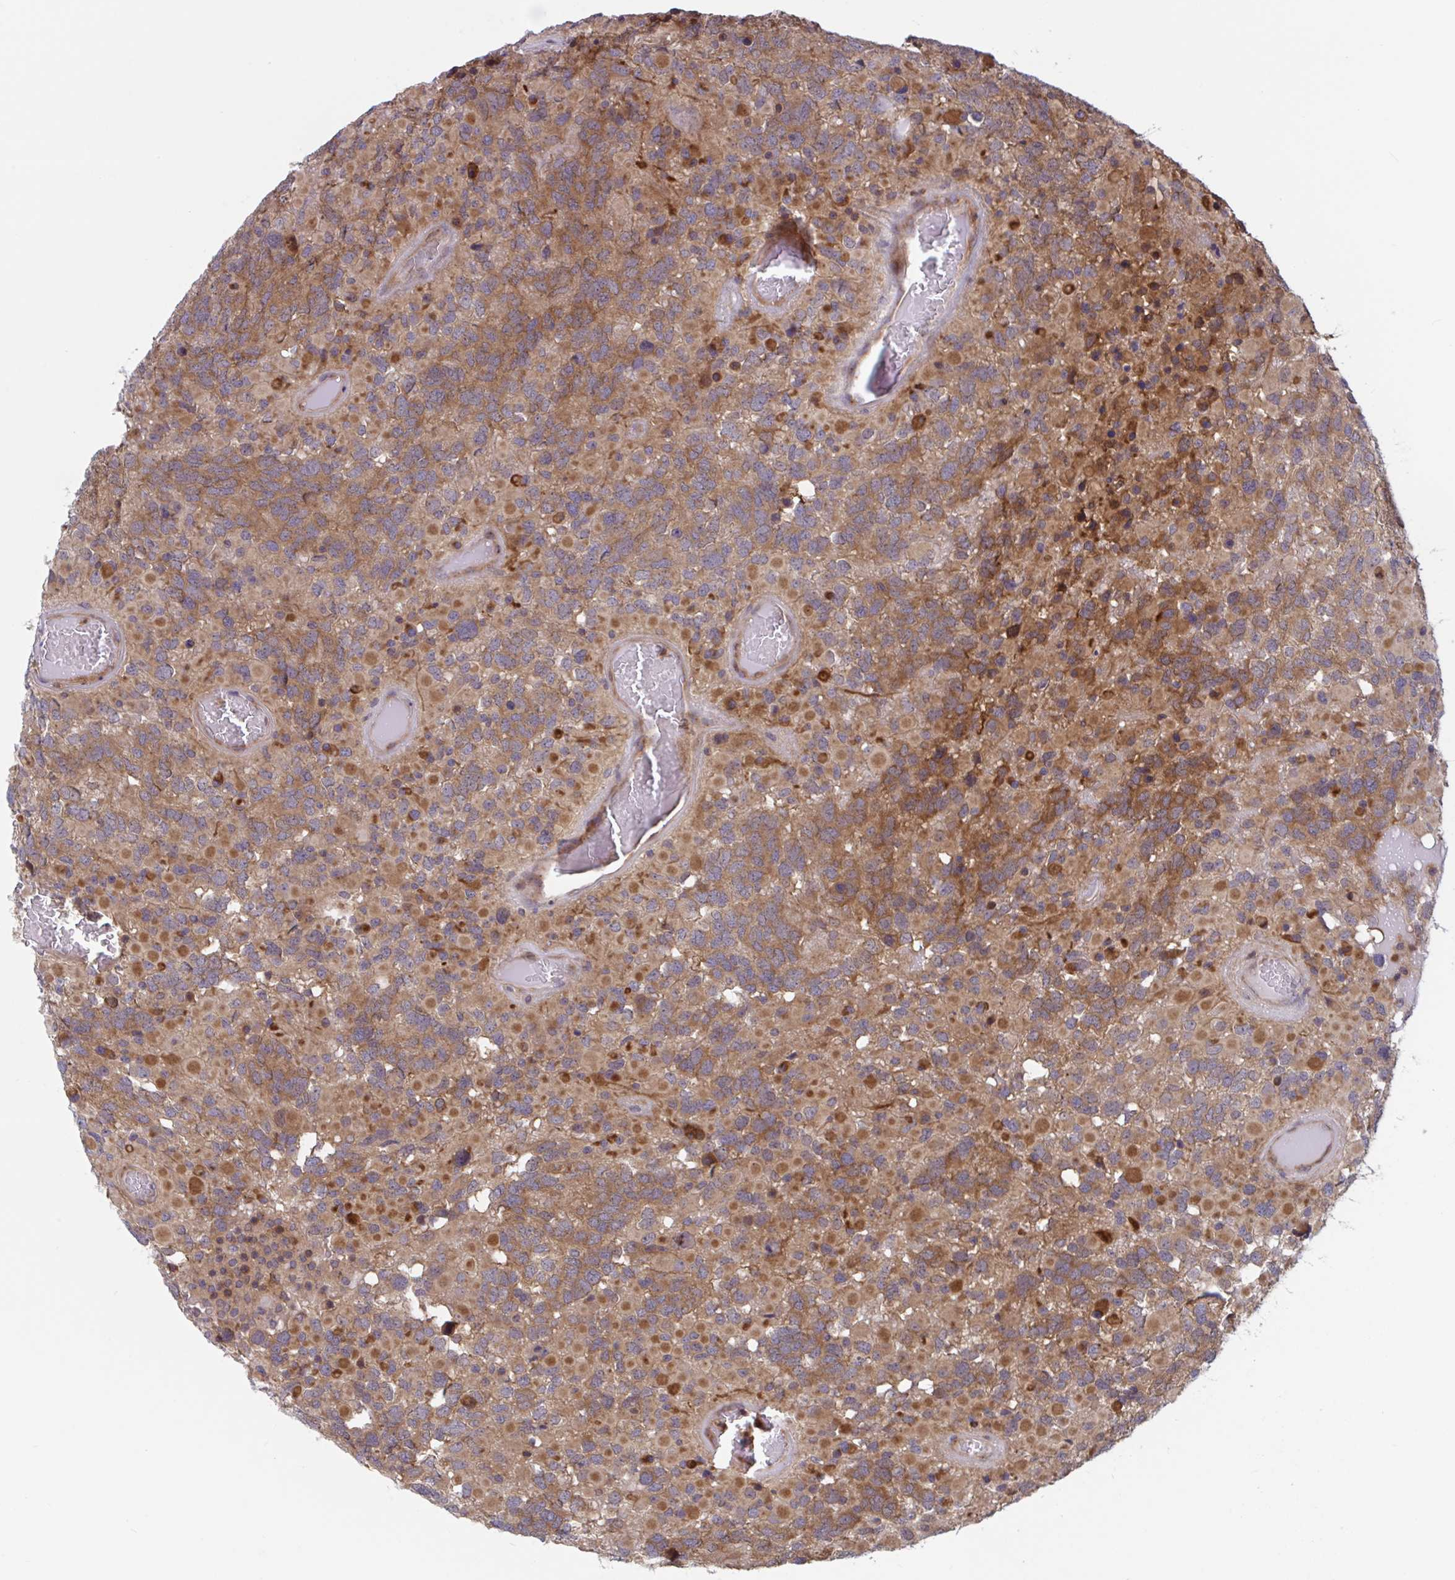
{"staining": {"intensity": "moderate", "quantity": ">75%", "location": "cytoplasmic/membranous"}, "tissue": "glioma", "cell_type": "Tumor cells", "image_type": "cancer", "snomed": [{"axis": "morphology", "description": "Glioma, malignant, High grade"}, {"axis": "topography", "description": "Brain"}], "caption": "Malignant glioma (high-grade) tissue shows moderate cytoplasmic/membranous expression in about >75% of tumor cells, visualized by immunohistochemistry.", "gene": "LMNTD2", "patient": {"sex": "female", "age": 40}}